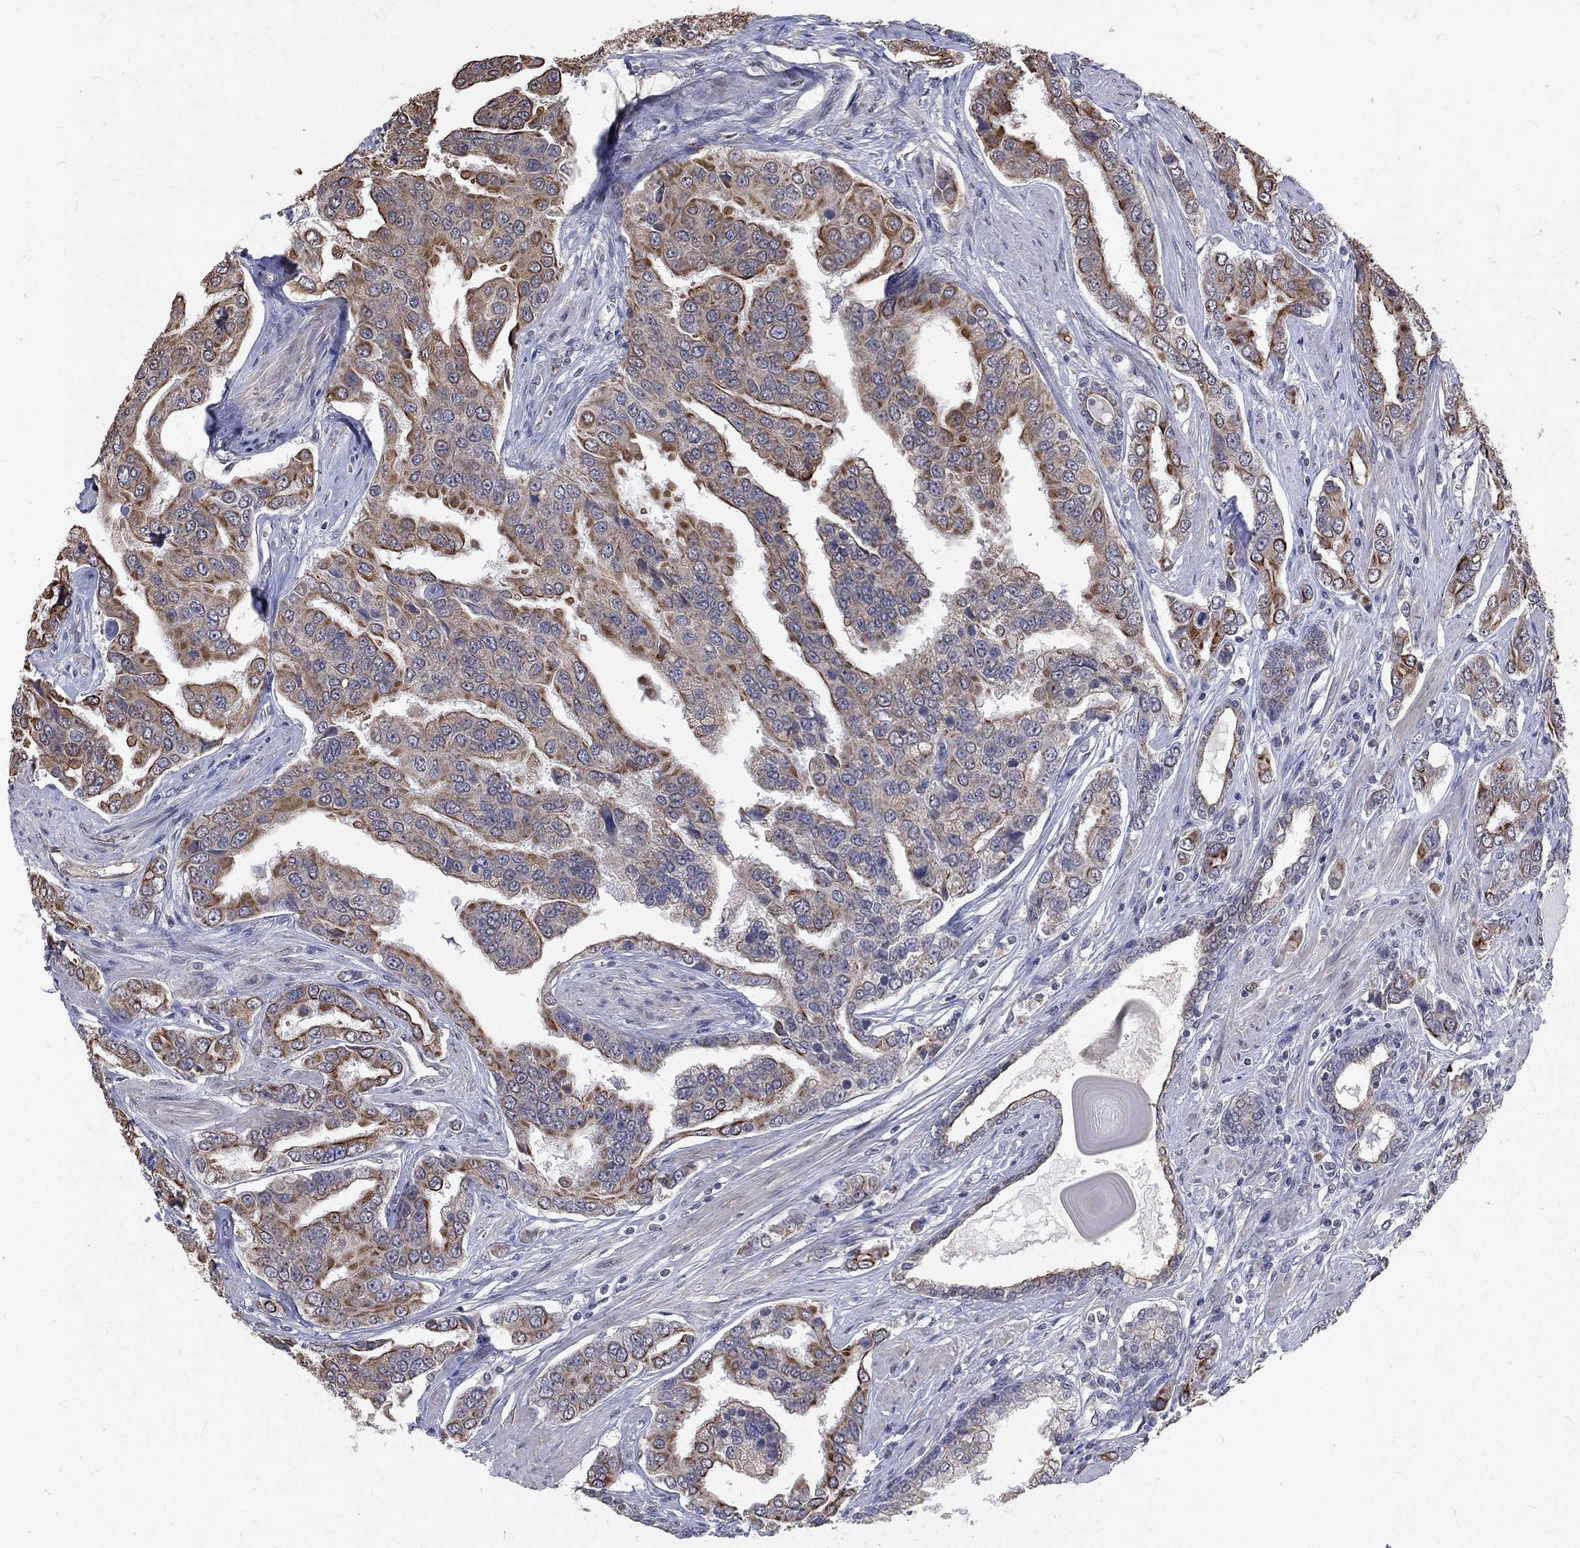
{"staining": {"intensity": "moderate", "quantity": "<25%", "location": "cytoplasmic/membranous"}, "tissue": "prostate cancer", "cell_type": "Tumor cells", "image_type": "cancer", "snomed": [{"axis": "morphology", "description": "Adenocarcinoma, NOS"}, {"axis": "topography", "description": "Prostate and seminal vesicle, NOS"}, {"axis": "topography", "description": "Prostate"}], "caption": "Adenocarcinoma (prostate) stained with a protein marker displays moderate staining in tumor cells.", "gene": "CHST5", "patient": {"sex": "male", "age": 69}}